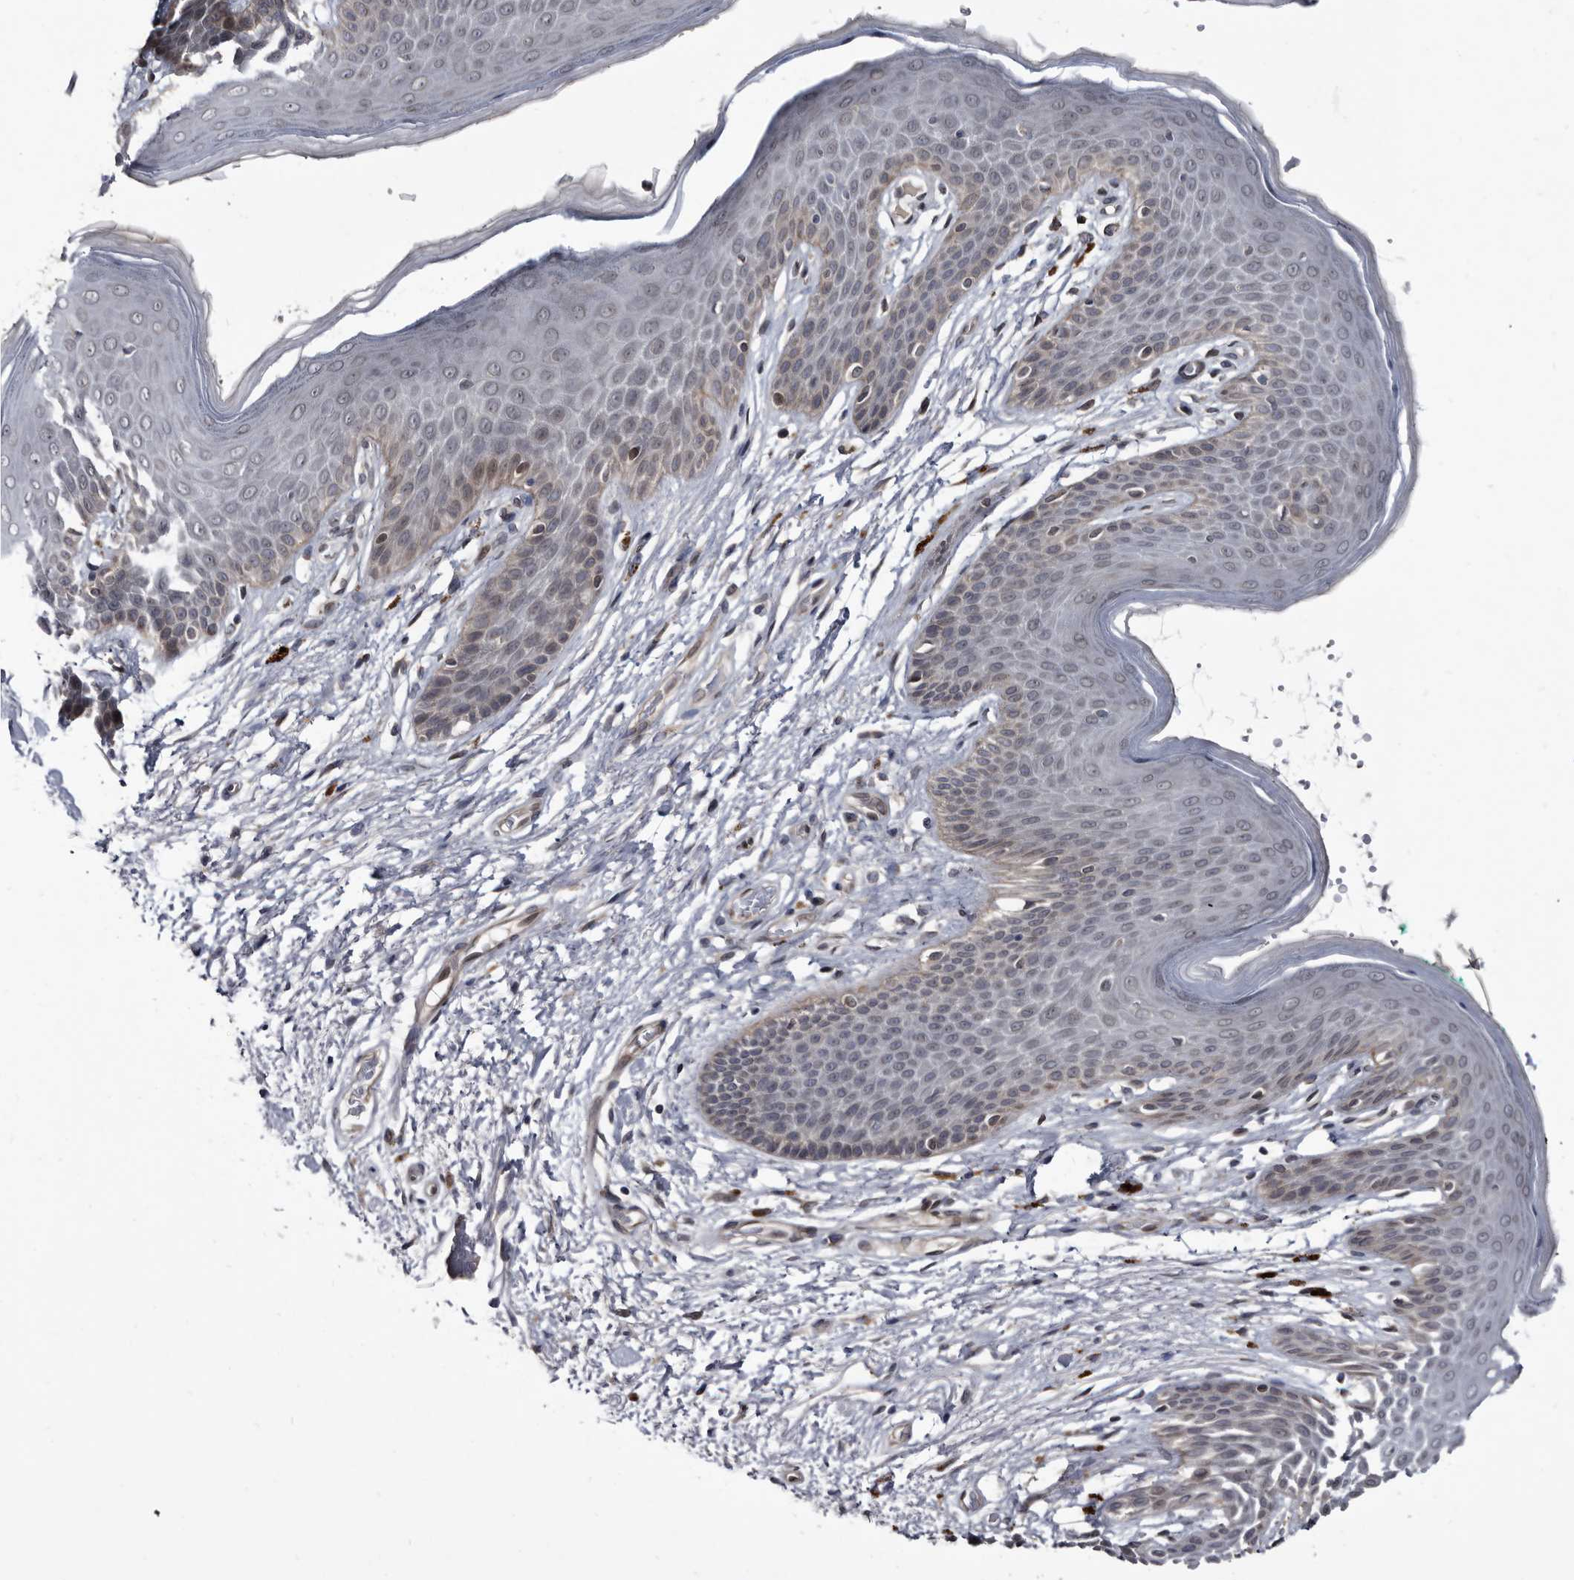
{"staining": {"intensity": "weak", "quantity": "<25%", "location": "cytoplasmic/membranous"}, "tissue": "skin", "cell_type": "Epidermal cells", "image_type": "normal", "snomed": [{"axis": "morphology", "description": "Normal tissue, NOS"}, {"axis": "topography", "description": "Anal"}], "caption": "The image displays no significant positivity in epidermal cells of skin. (Immunohistochemistry (ihc), brightfield microscopy, high magnification).", "gene": "PROM1", "patient": {"sex": "male", "age": 74}}